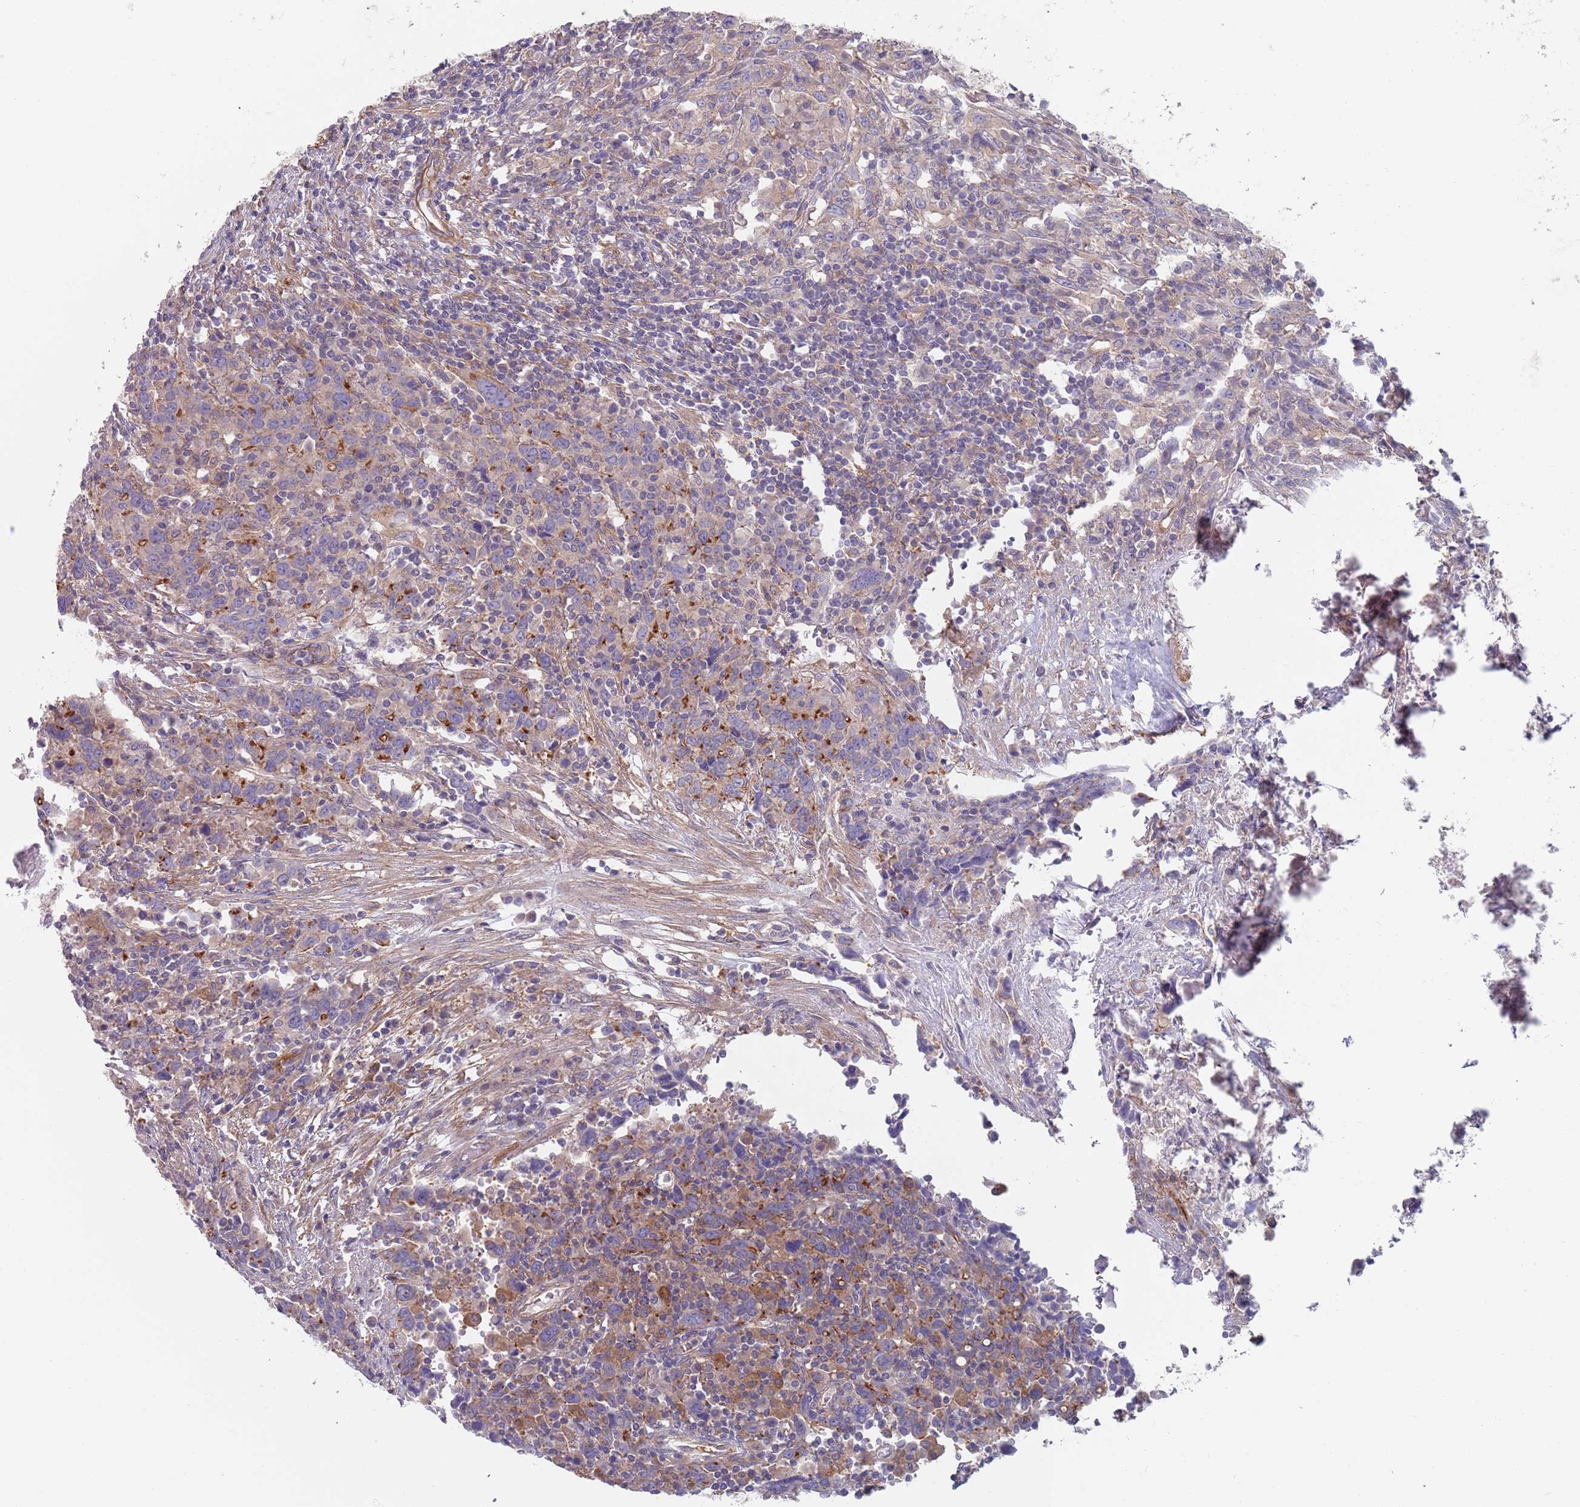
{"staining": {"intensity": "moderate", "quantity": "<25%", "location": "cytoplasmic/membranous"}, "tissue": "urothelial cancer", "cell_type": "Tumor cells", "image_type": "cancer", "snomed": [{"axis": "morphology", "description": "Urothelial carcinoma, High grade"}, {"axis": "topography", "description": "Urinary bladder"}], "caption": "Urothelial cancer stained for a protein displays moderate cytoplasmic/membranous positivity in tumor cells.", "gene": "APPL2", "patient": {"sex": "male", "age": 61}}